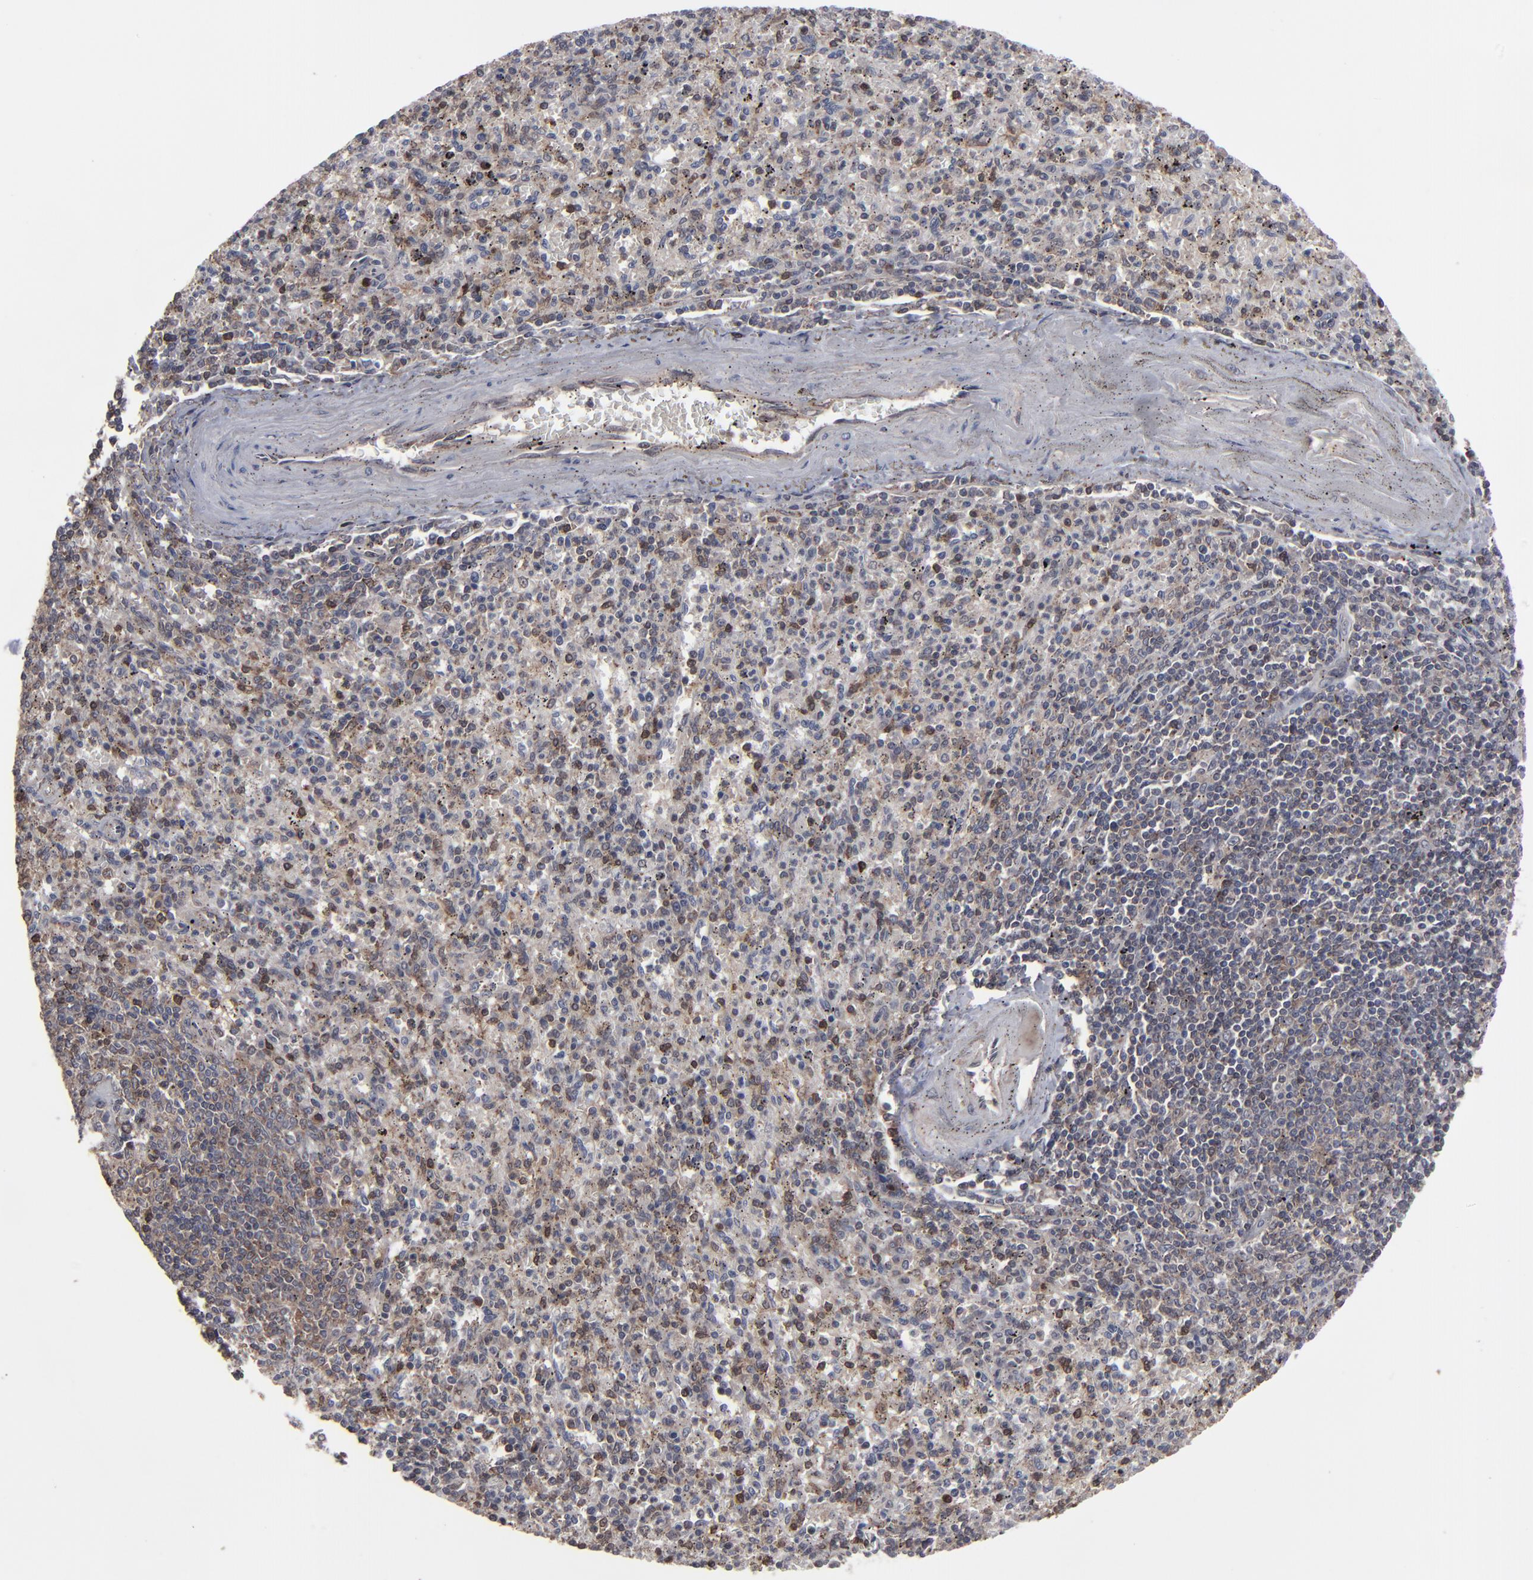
{"staining": {"intensity": "weak", "quantity": "<25%", "location": "cytoplasmic/membranous"}, "tissue": "spleen", "cell_type": "Cells in red pulp", "image_type": "normal", "snomed": [{"axis": "morphology", "description": "Normal tissue, NOS"}, {"axis": "topography", "description": "Spleen"}], "caption": "DAB (3,3'-diaminobenzidine) immunohistochemical staining of benign spleen displays no significant positivity in cells in red pulp. (Immunohistochemistry, brightfield microscopy, high magnification).", "gene": "KIAA2026", "patient": {"sex": "male", "age": 72}}